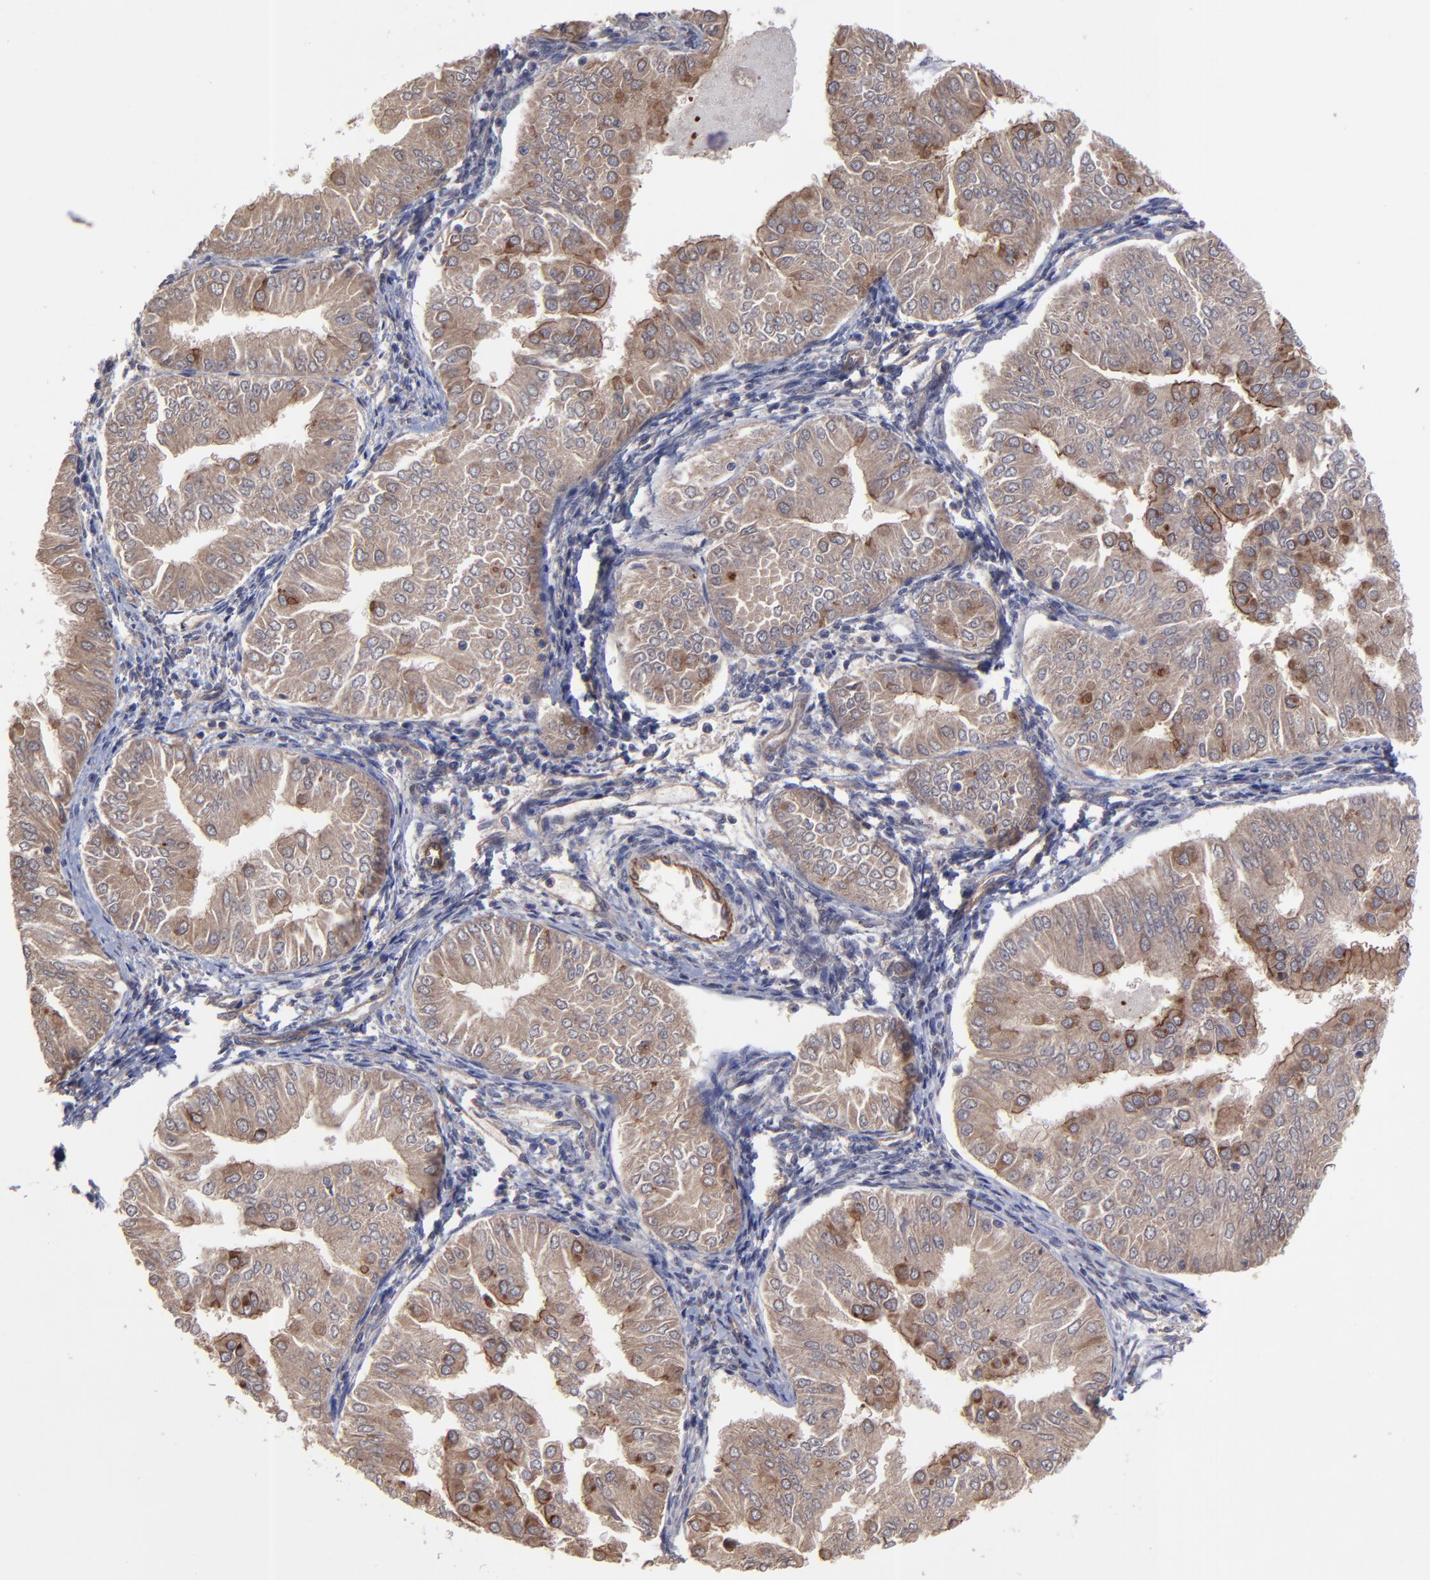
{"staining": {"intensity": "moderate", "quantity": ">75%", "location": "cytoplasmic/membranous"}, "tissue": "endometrial cancer", "cell_type": "Tumor cells", "image_type": "cancer", "snomed": [{"axis": "morphology", "description": "Adenocarcinoma, NOS"}, {"axis": "topography", "description": "Endometrium"}], "caption": "The histopathology image reveals immunohistochemical staining of adenocarcinoma (endometrial). There is moderate cytoplasmic/membranous expression is identified in approximately >75% of tumor cells.", "gene": "ZNF780B", "patient": {"sex": "female", "age": 53}}